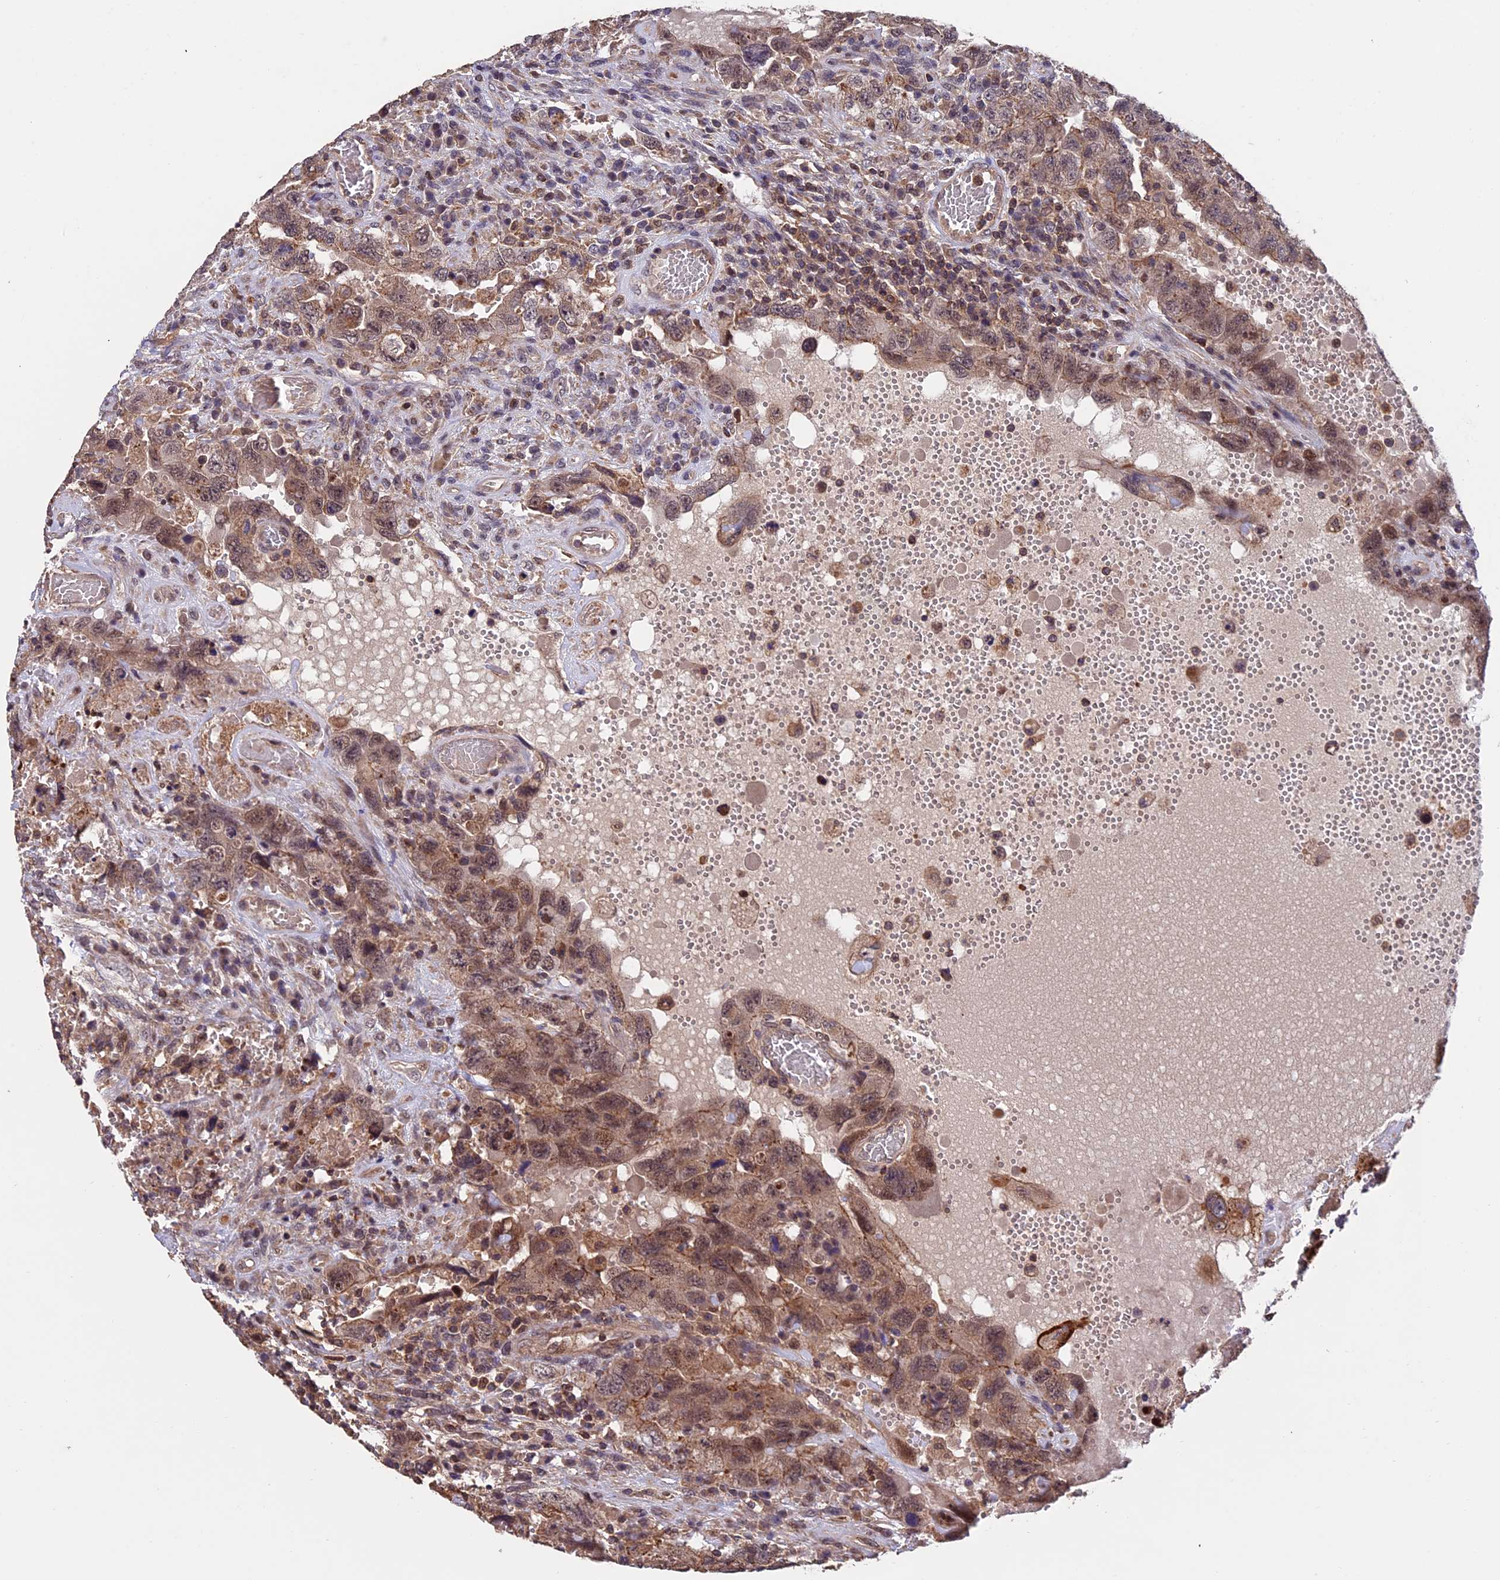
{"staining": {"intensity": "moderate", "quantity": ">75%", "location": "cytoplasmic/membranous,nuclear"}, "tissue": "testis cancer", "cell_type": "Tumor cells", "image_type": "cancer", "snomed": [{"axis": "morphology", "description": "Carcinoma, Embryonal, NOS"}, {"axis": "topography", "description": "Testis"}], "caption": "Testis embryonal carcinoma stained with immunohistochemistry (IHC) exhibits moderate cytoplasmic/membranous and nuclear staining in approximately >75% of tumor cells. Nuclei are stained in blue.", "gene": "PKD2L2", "patient": {"sex": "male", "age": 26}}